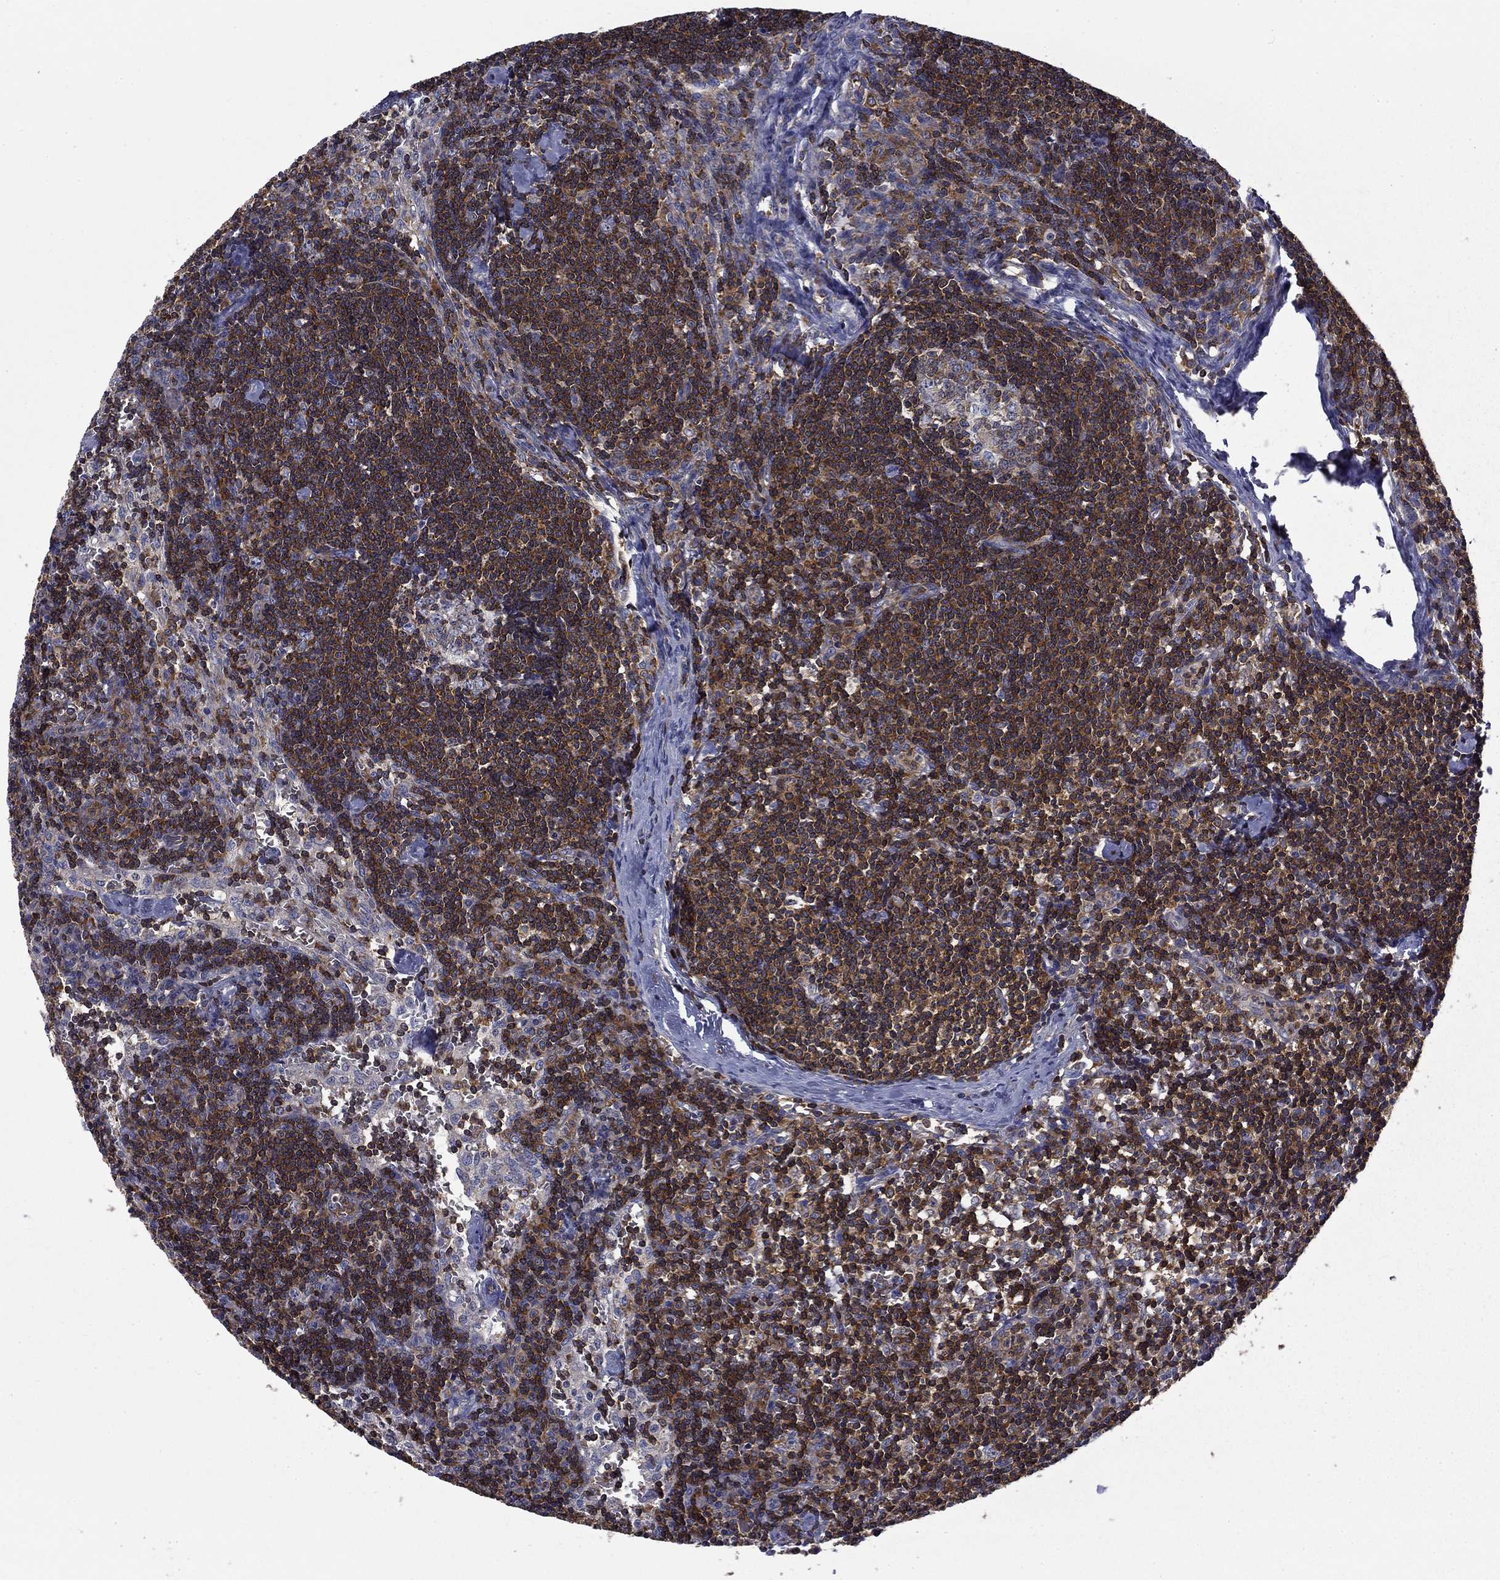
{"staining": {"intensity": "strong", "quantity": "25%-75%", "location": "cytoplasmic/membranous"}, "tissue": "lymph node", "cell_type": "Non-germinal center cells", "image_type": "normal", "snomed": [{"axis": "morphology", "description": "Normal tissue, NOS"}, {"axis": "topography", "description": "Lymph node"}], "caption": "Lymph node stained with DAB (3,3'-diaminobenzidine) IHC displays high levels of strong cytoplasmic/membranous positivity in approximately 25%-75% of non-germinal center cells.", "gene": "ARHGAP45", "patient": {"sex": "female", "age": 51}}